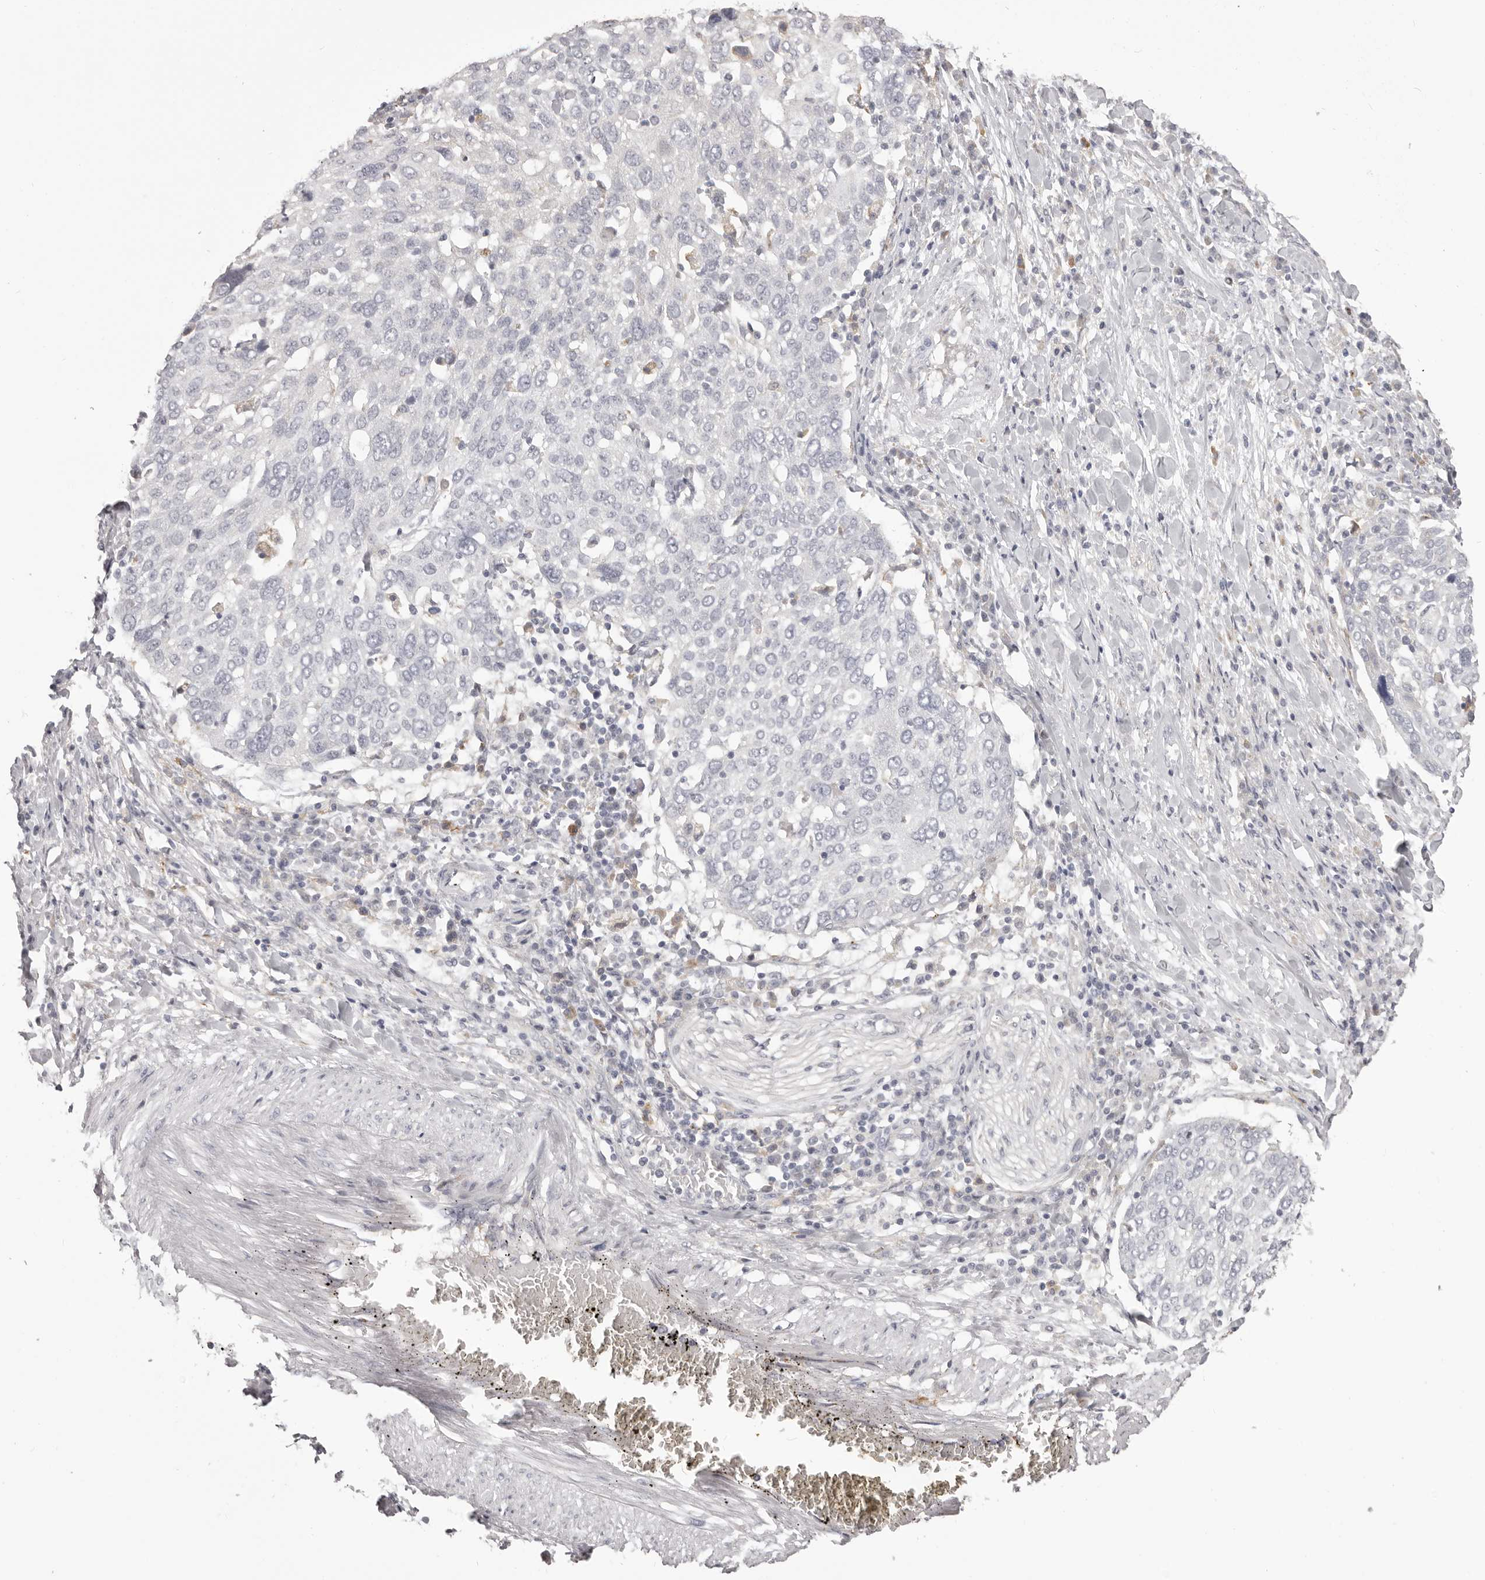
{"staining": {"intensity": "negative", "quantity": "none", "location": "none"}, "tissue": "lung cancer", "cell_type": "Tumor cells", "image_type": "cancer", "snomed": [{"axis": "morphology", "description": "Squamous cell carcinoma, NOS"}, {"axis": "topography", "description": "Lung"}], "caption": "Tumor cells are negative for protein expression in human lung cancer (squamous cell carcinoma). (DAB (3,3'-diaminobenzidine) immunohistochemistry (IHC), high magnification).", "gene": "OTUD3", "patient": {"sex": "male", "age": 65}}